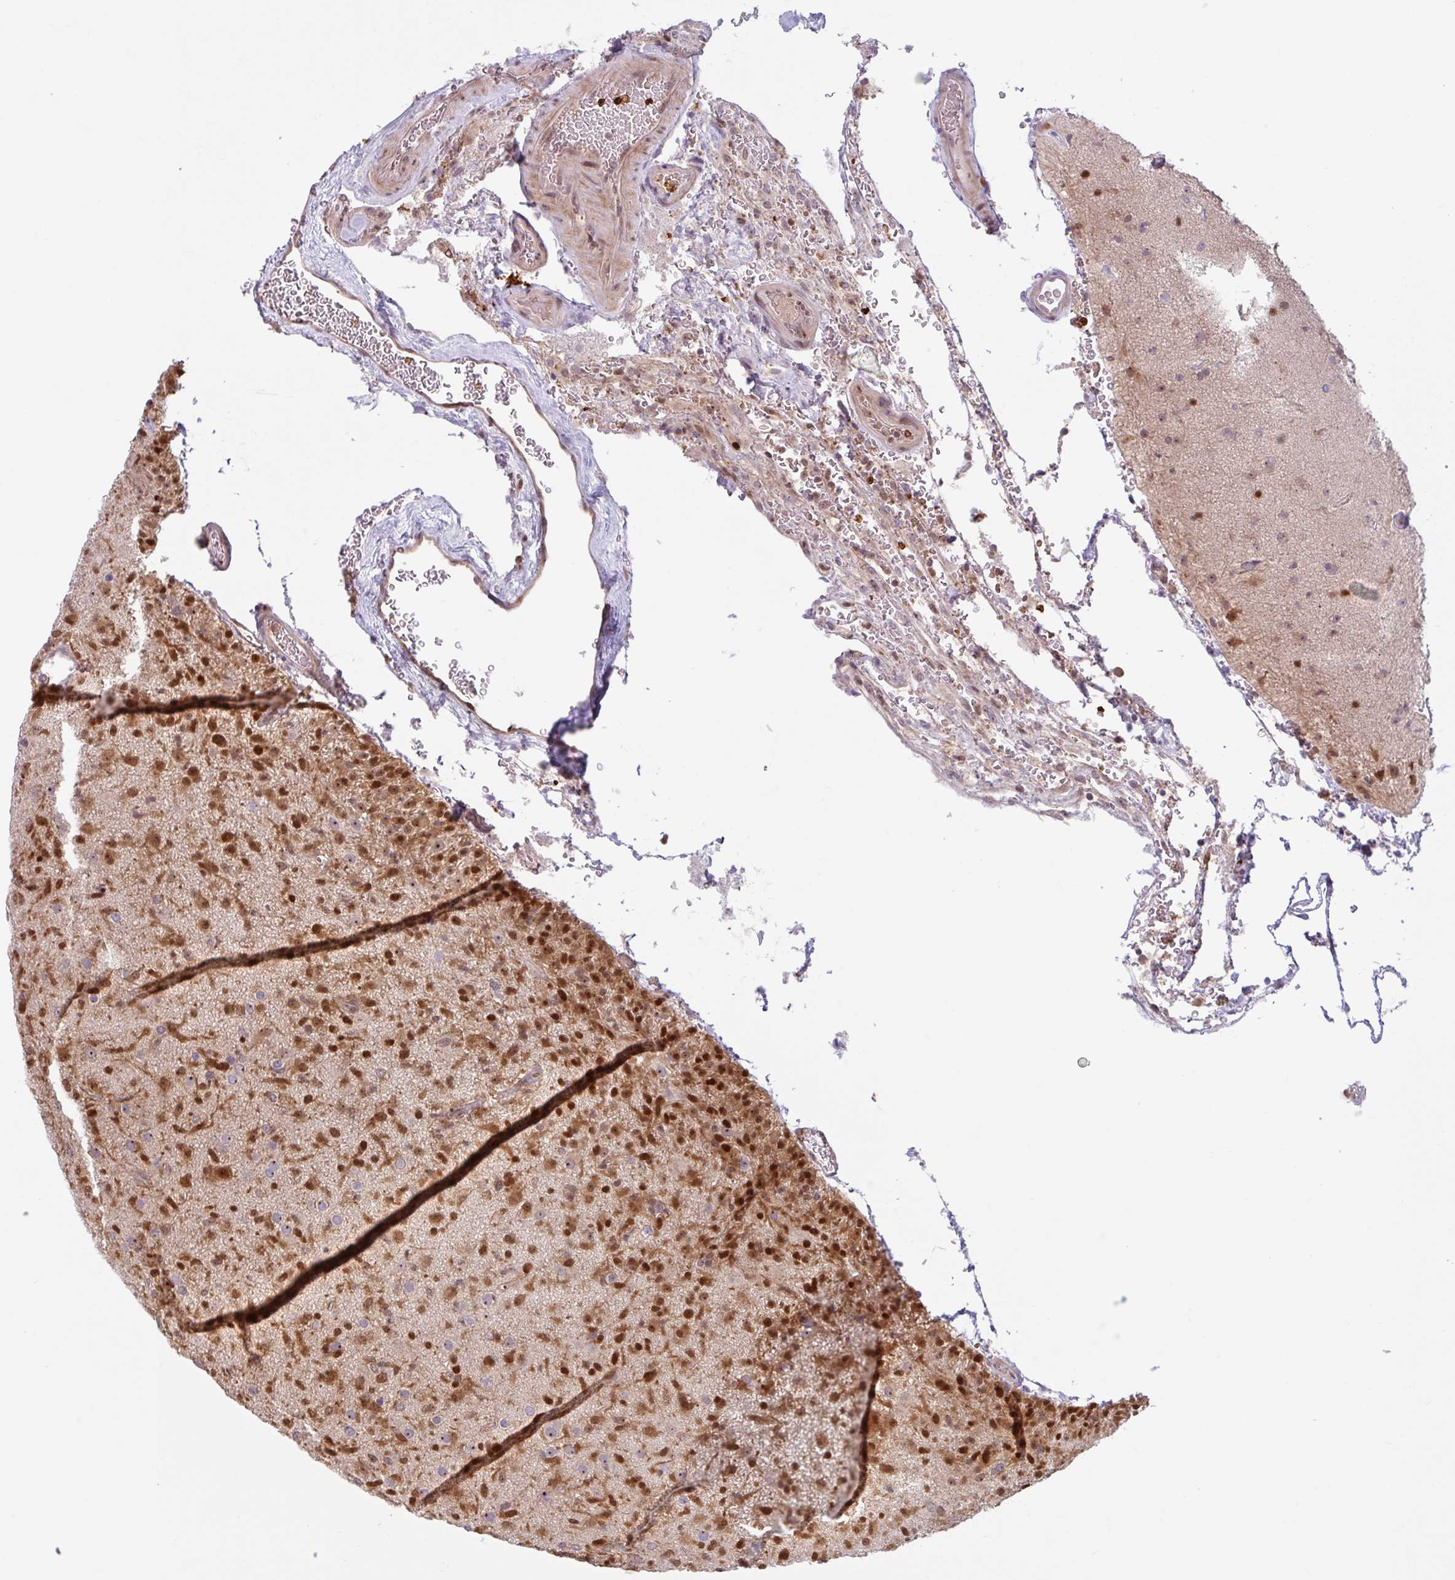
{"staining": {"intensity": "strong", "quantity": "25%-75%", "location": "cytoplasmic/membranous,nuclear"}, "tissue": "glioma", "cell_type": "Tumor cells", "image_type": "cancer", "snomed": [{"axis": "morphology", "description": "Glioma, malignant, Low grade"}, {"axis": "topography", "description": "Brain"}], "caption": "Immunohistochemical staining of human low-grade glioma (malignant) reveals high levels of strong cytoplasmic/membranous and nuclear positivity in about 25%-75% of tumor cells. (DAB (3,3'-diaminobenzidine) IHC, brown staining for protein, blue staining for nuclei).", "gene": "HMBS", "patient": {"sex": "male", "age": 65}}